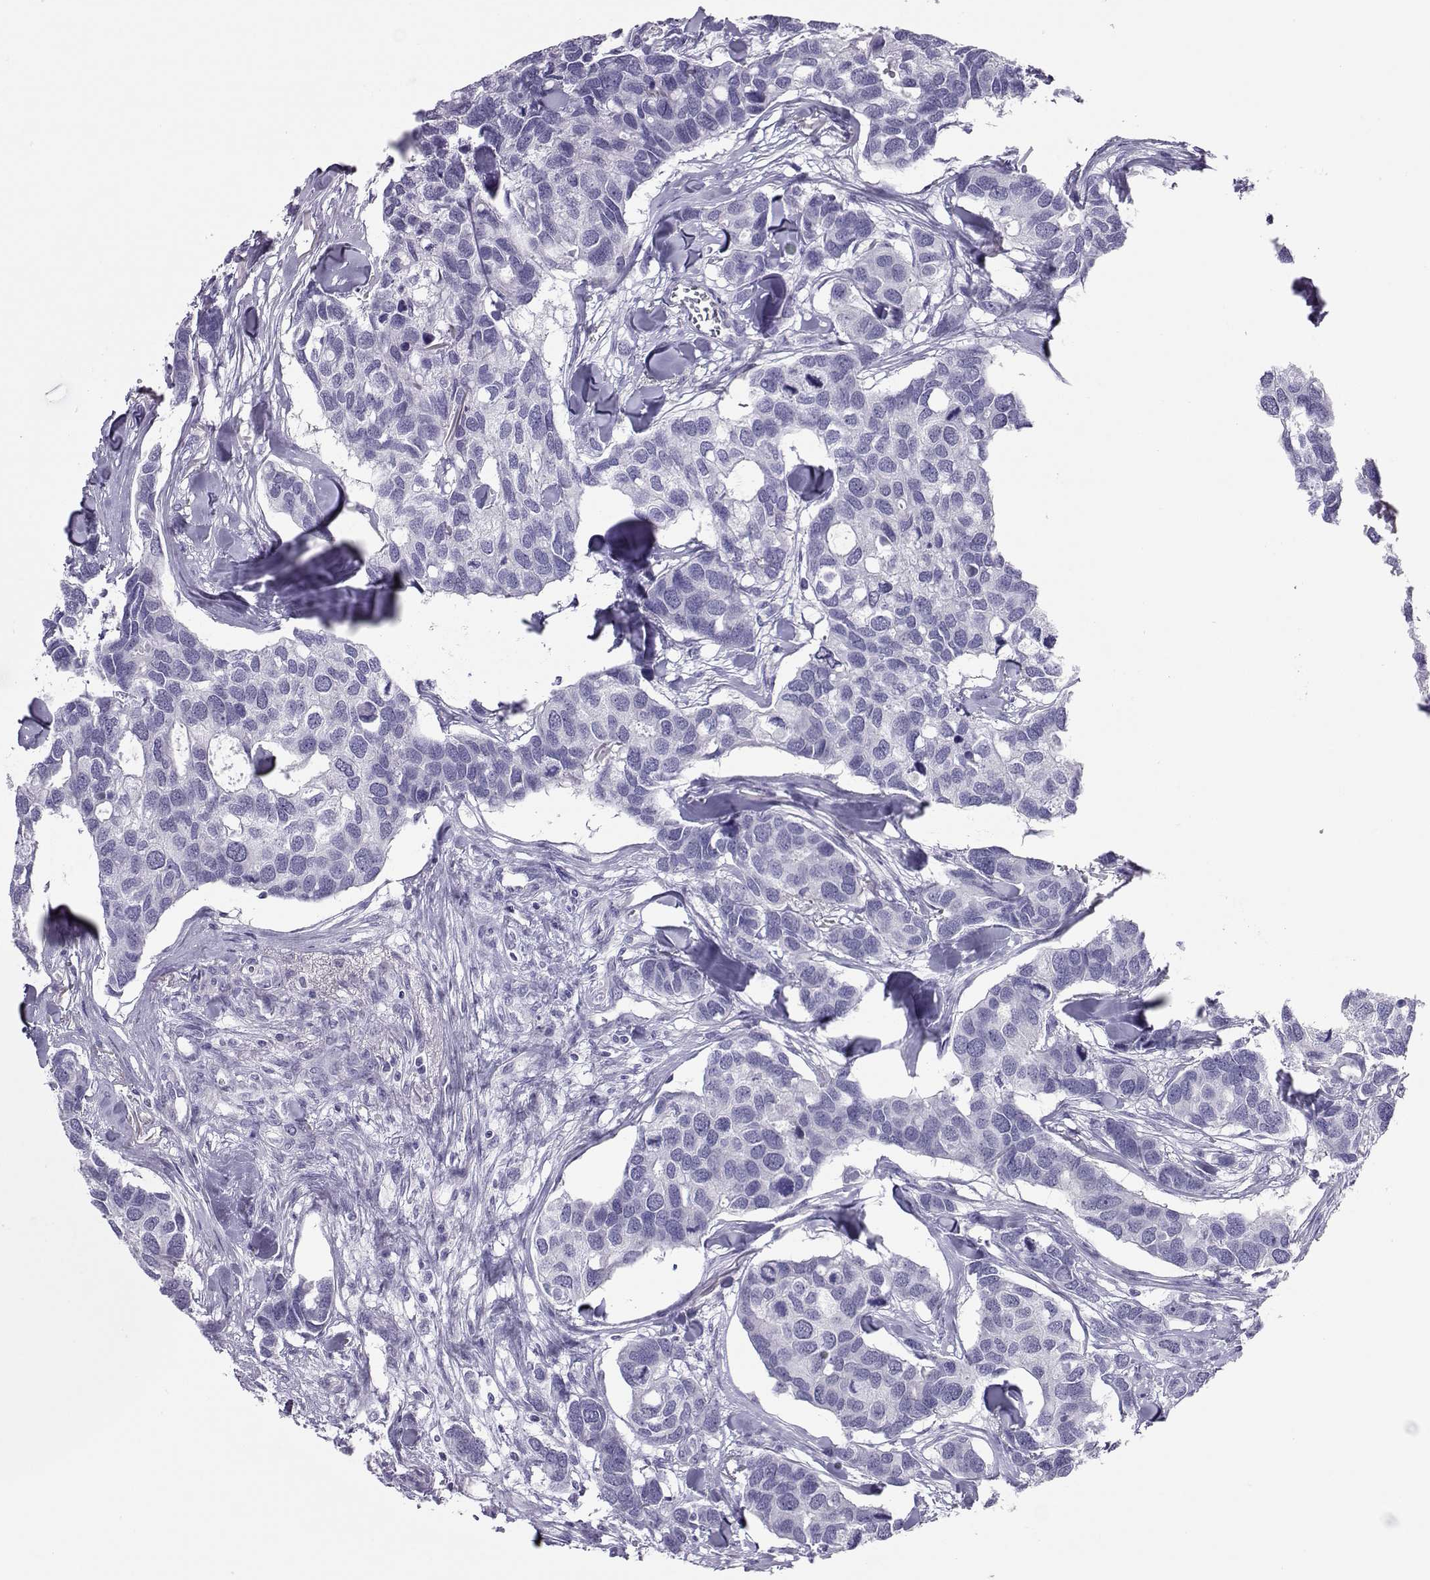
{"staining": {"intensity": "negative", "quantity": "none", "location": "none"}, "tissue": "breast cancer", "cell_type": "Tumor cells", "image_type": "cancer", "snomed": [{"axis": "morphology", "description": "Duct carcinoma"}, {"axis": "topography", "description": "Breast"}], "caption": "High power microscopy image of an immunohistochemistry (IHC) micrograph of breast cancer, revealing no significant positivity in tumor cells.", "gene": "TRPM7", "patient": {"sex": "female", "age": 83}}